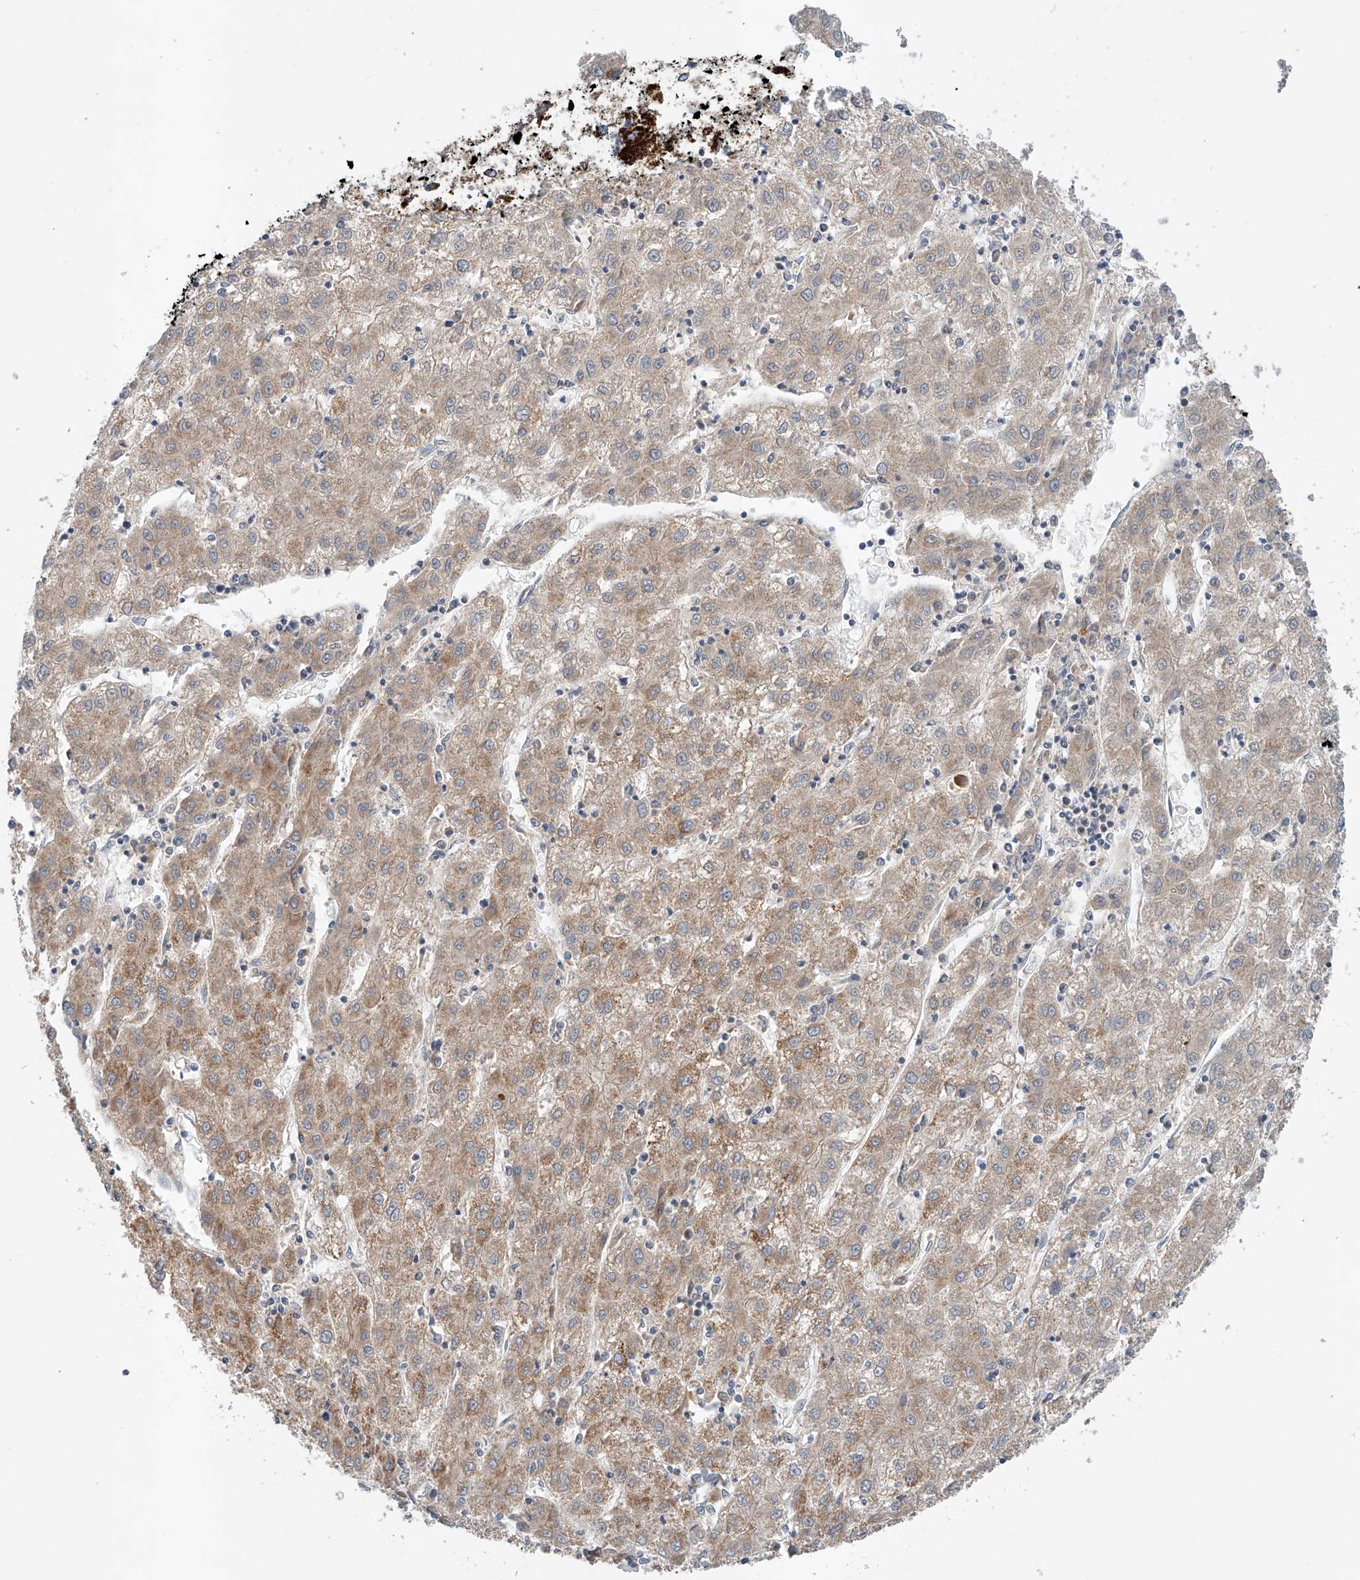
{"staining": {"intensity": "moderate", "quantity": "25%-75%", "location": "cytoplasmic/membranous"}, "tissue": "liver cancer", "cell_type": "Tumor cells", "image_type": "cancer", "snomed": [{"axis": "morphology", "description": "Carcinoma, Hepatocellular, NOS"}, {"axis": "topography", "description": "Liver"}], "caption": "The image exhibits staining of hepatocellular carcinoma (liver), revealing moderate cytoplasmic/membranous protein expression (brown color) within tumor cells.", "gene": "GPC4", "patient": {"sex": "male", "age": 72}}